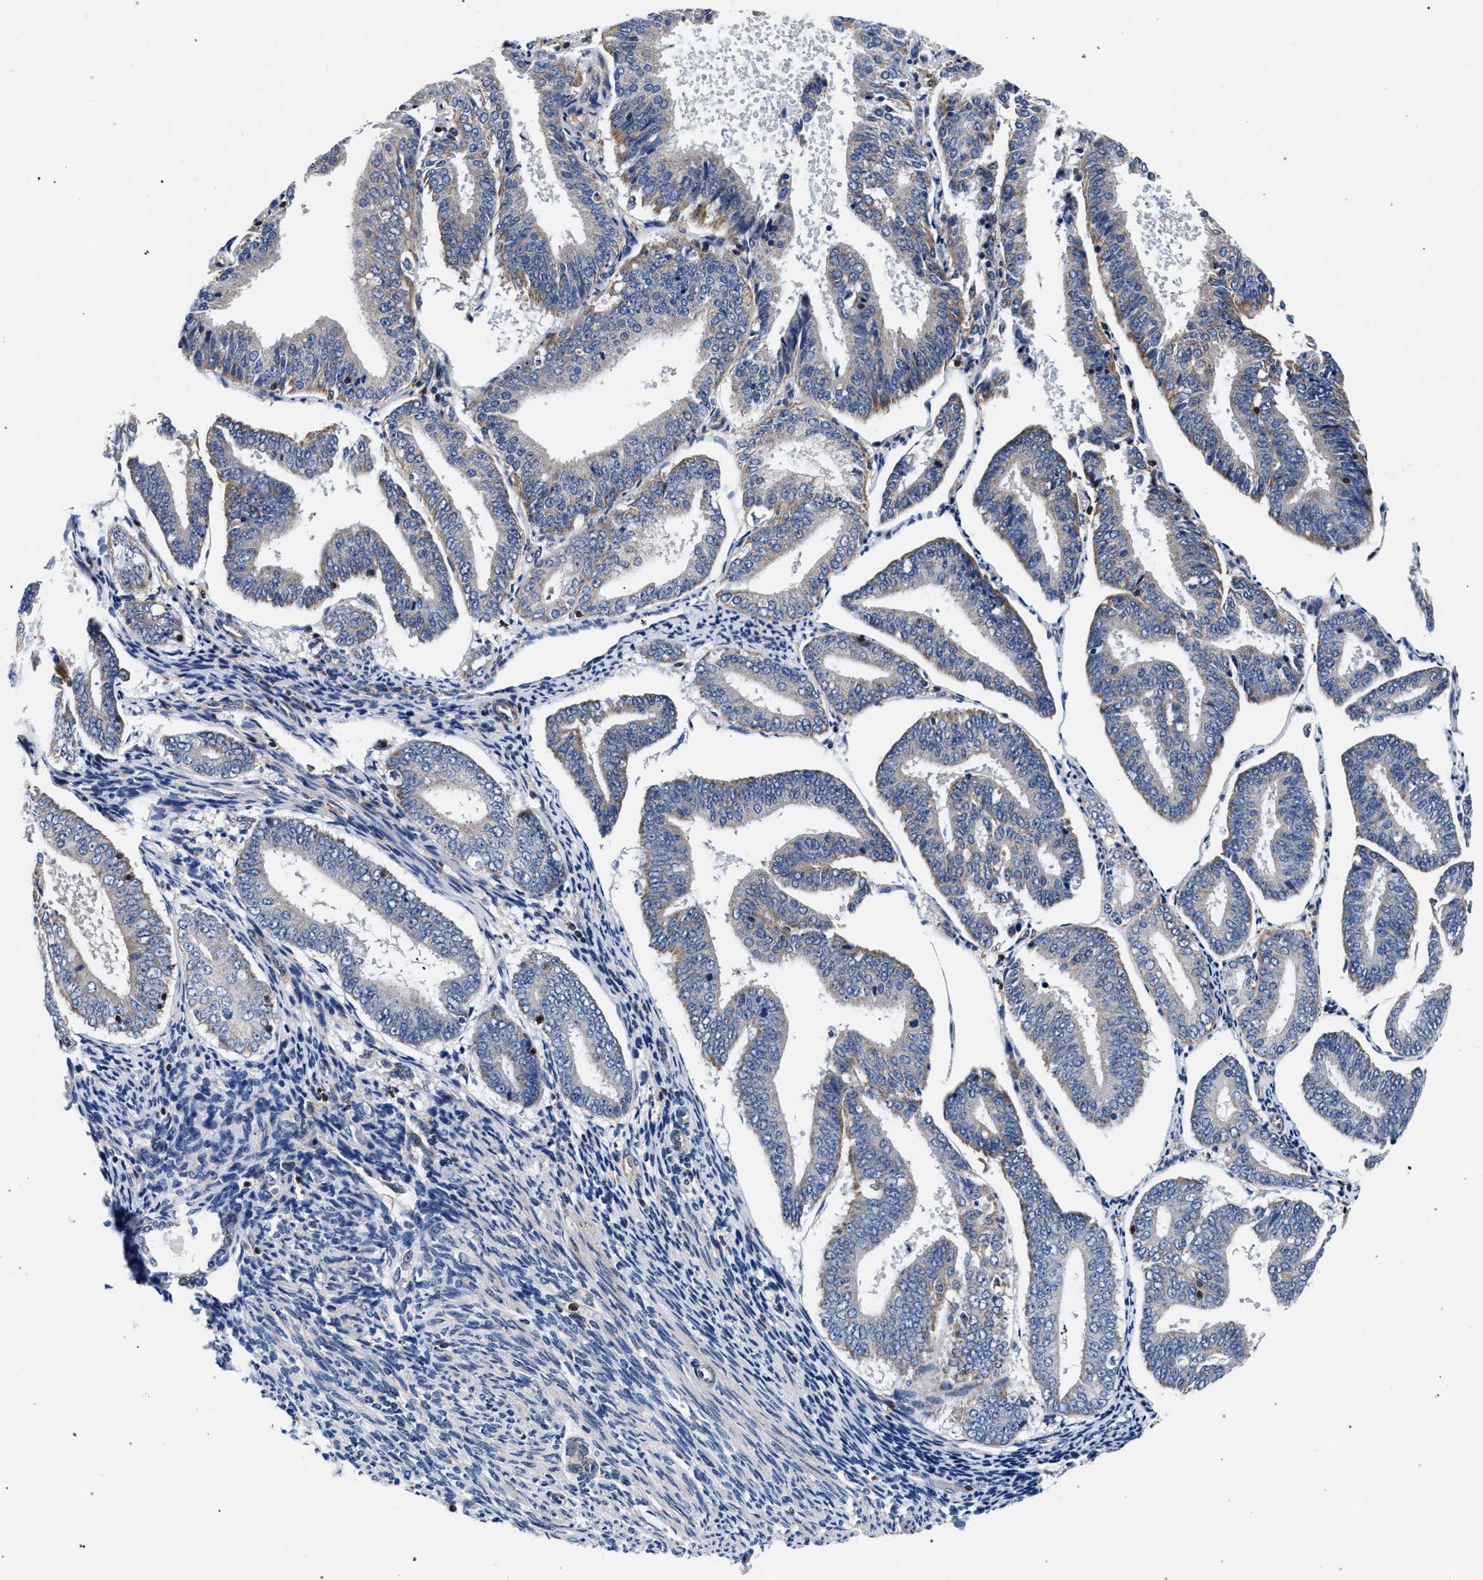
{"staining": {"intensity": "weak", "quantity": "<25%", "location": "cytoplasmic/membranous"}, "tissue": "endometrial cancer", "cell_type": "Tumor cells", "image_type": "cancer", "snomed": [{"axis": "morphology", "description": "Adenocarcinoma, NOS"}, {"axis": "topography", "description": "Endometrium"}], "caption": "An image of endometrial adenocarcinoma stained for a protein exhibits no brown staining in tumor cells.", "gene": "LASP1", "patient": {"sex": "female", "age": 63}}